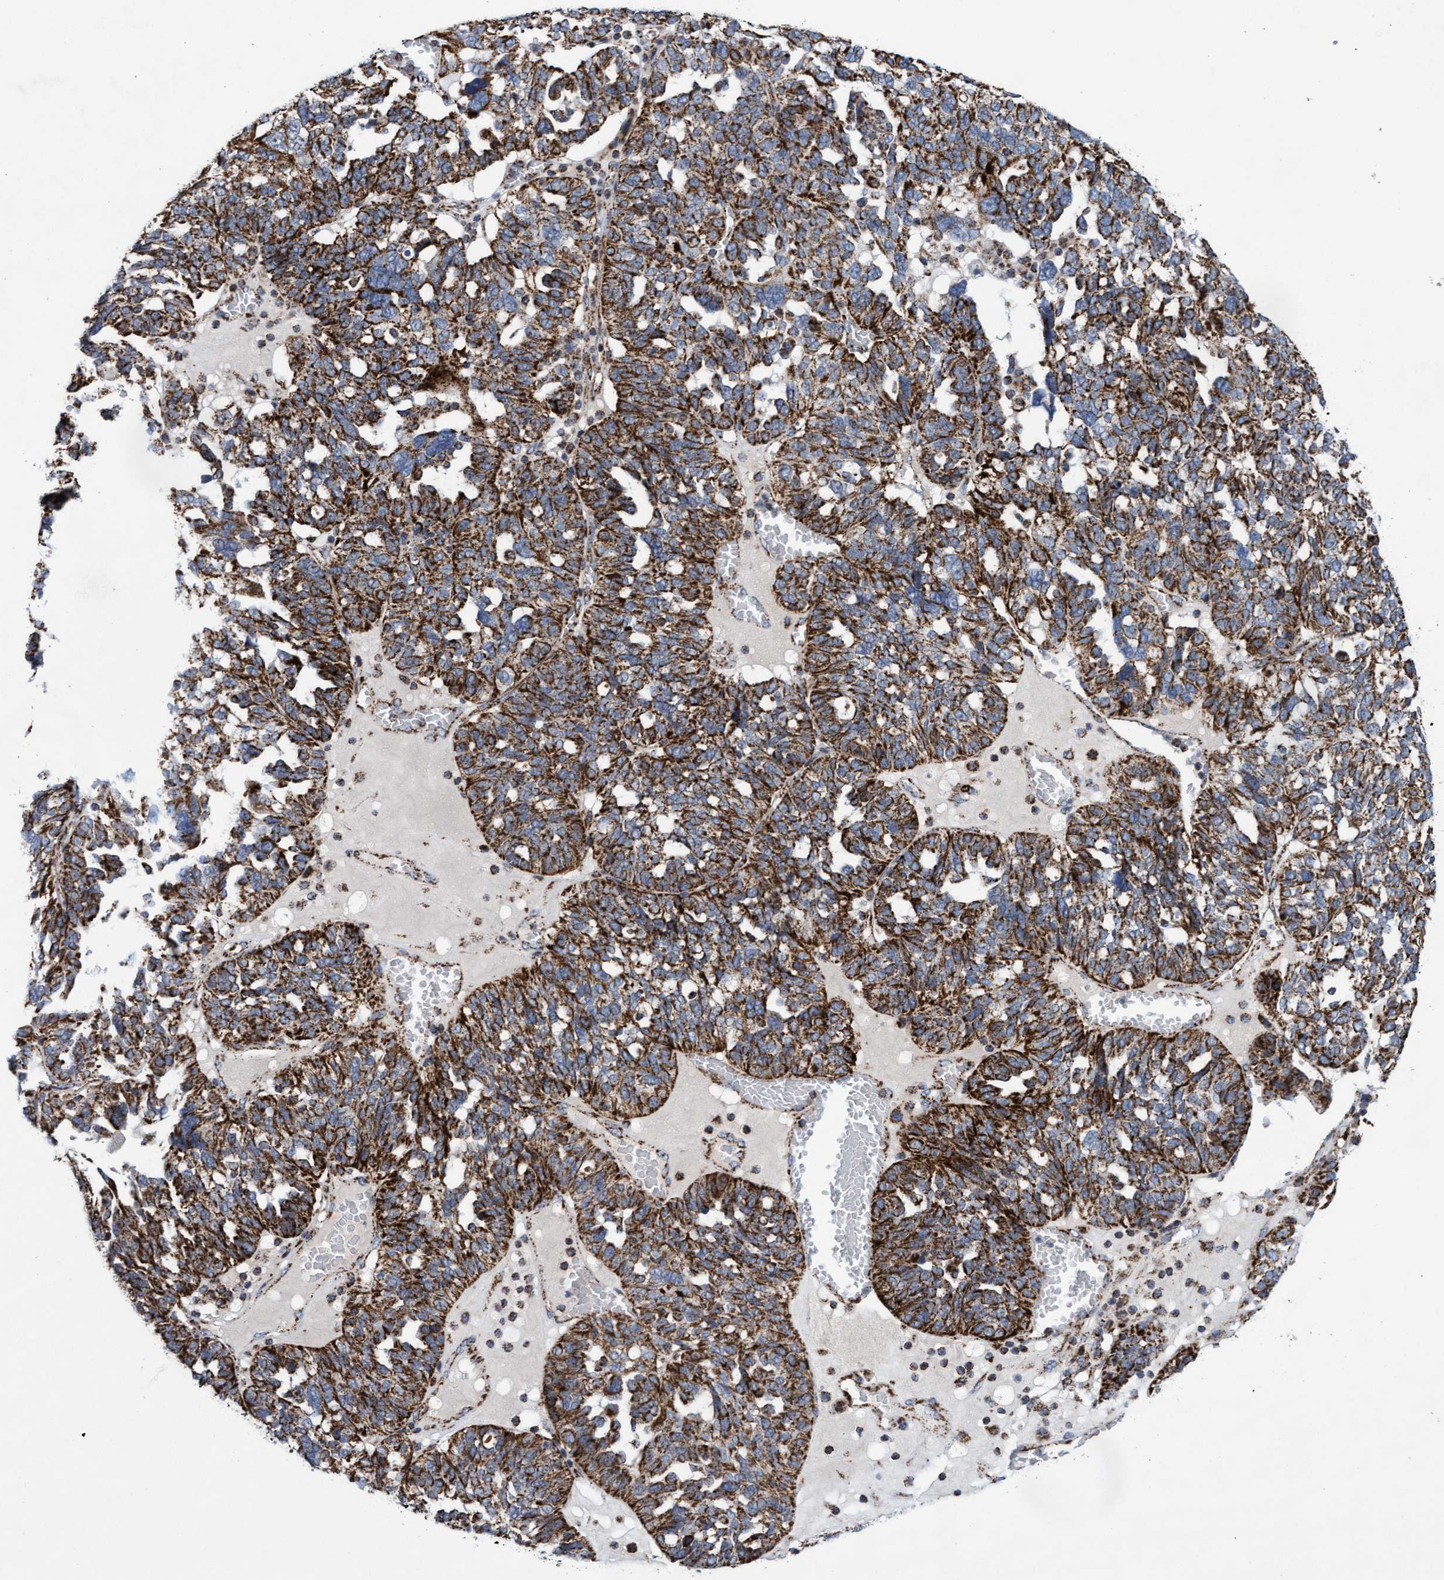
{"staining": {"intensity": "strong", "quantity": ">75%", "location": "cytoplasmic/membranous"}, "tissue": "ovarian cancer", "cell_type": "Tumor cells", "image_type": "cancer", "snomed": [{"axis": "morphology", "description": "Cystadenocarcinoma, serous, NOS"}, {"axis": "topography", "description": "Ovary"}], "caption": "High-power microscopy captured an immunohistochemistry micrograph of ovarian serous cystadenocarcinoma, revealing strong cytoplasmic/membranous positivity in approximately >75% of tumor cells.", "gene": "MRPL38", "patient": {"sex": "female", "age": 59}}